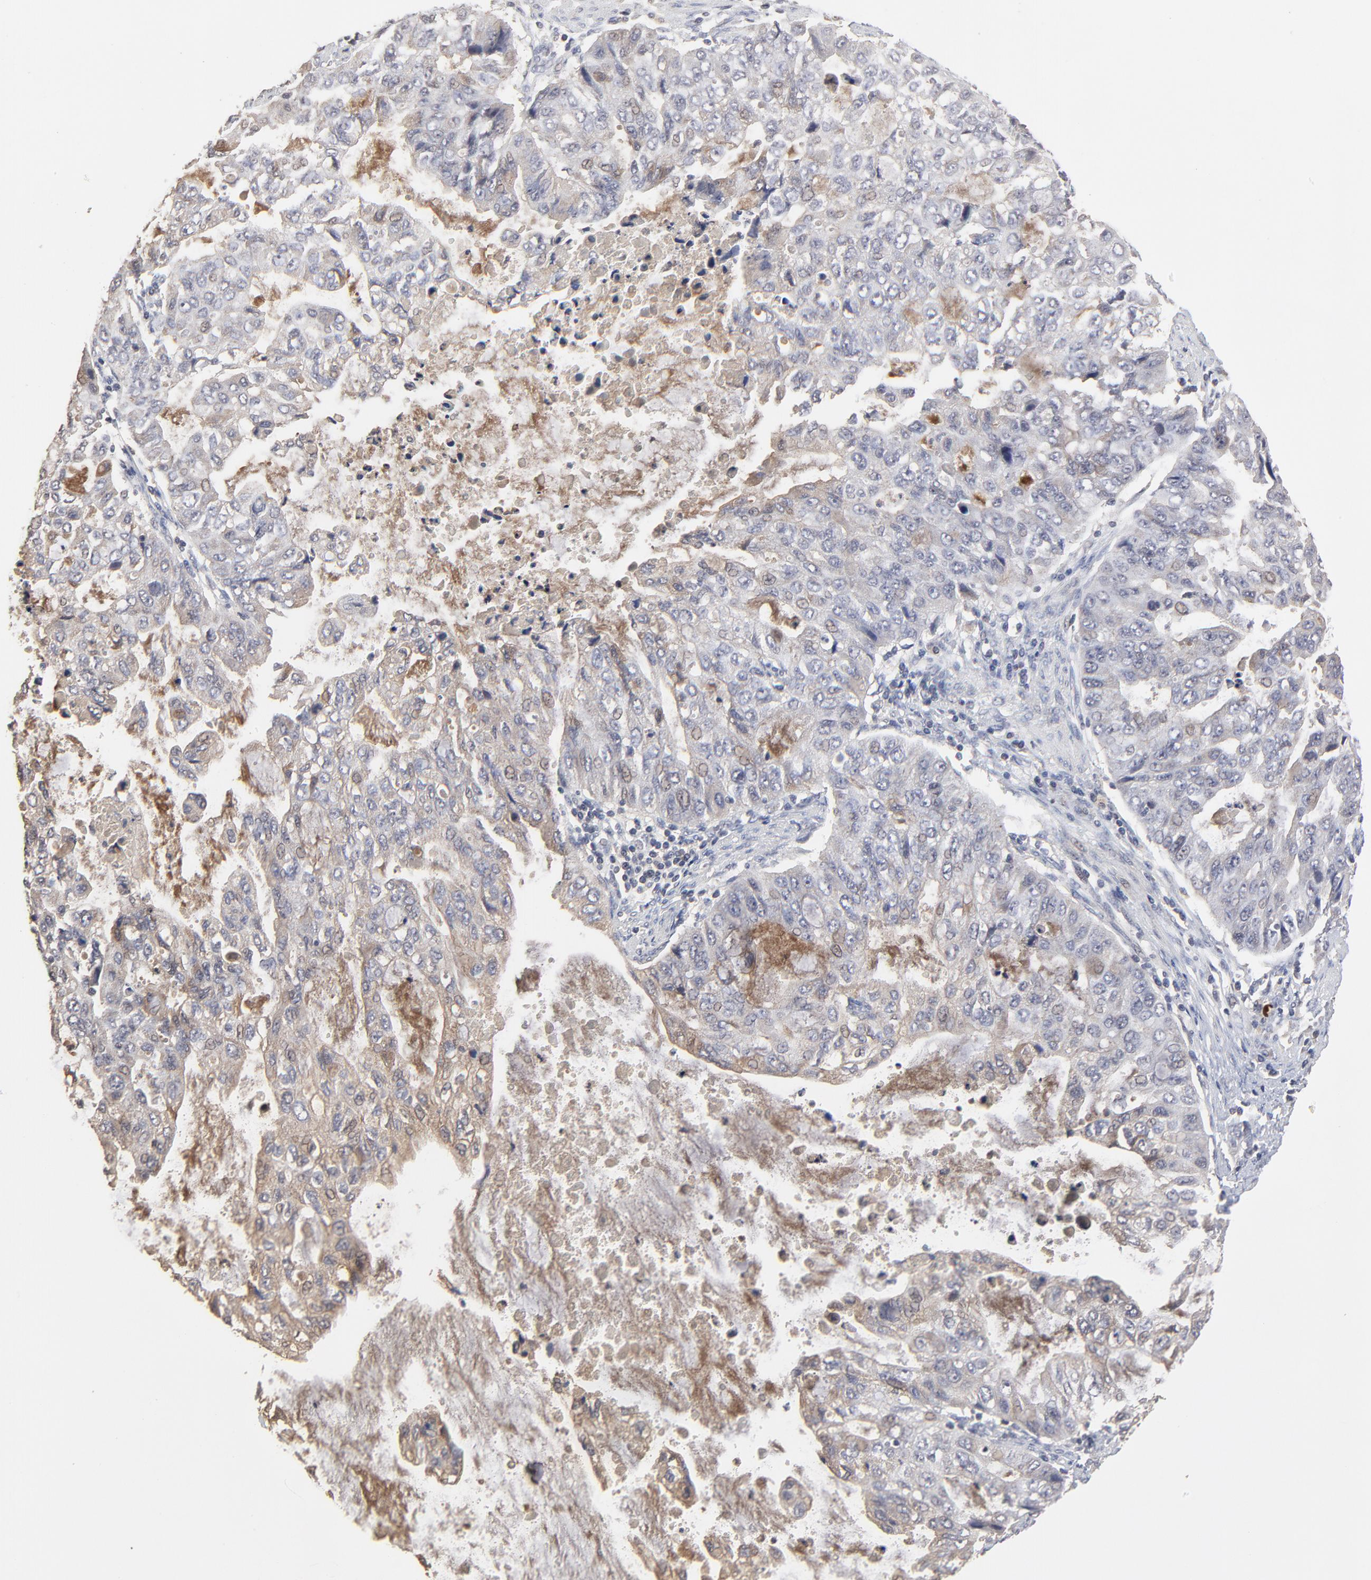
{"staining": {"intensity": "weak", "quantity": "25%-75%", "location": "cytoplasmic/membranous"}, "tissue": "stomach cancer", "cell_type": "Tumor cells", "image_type": "cancer", "snomed": [{"axis": "morphology", "description": "Adenocarcinoma, NOS"}, {"axis": "topography", "description": "Stomach, upper"}], "caption": "Stomach cancer tissue demonstrates weak cytoplasmic/membranous staining in about 25%-75% of tumor cells", "gene": "VPREB3", "patient": {"sex": "female", "age": 52}}